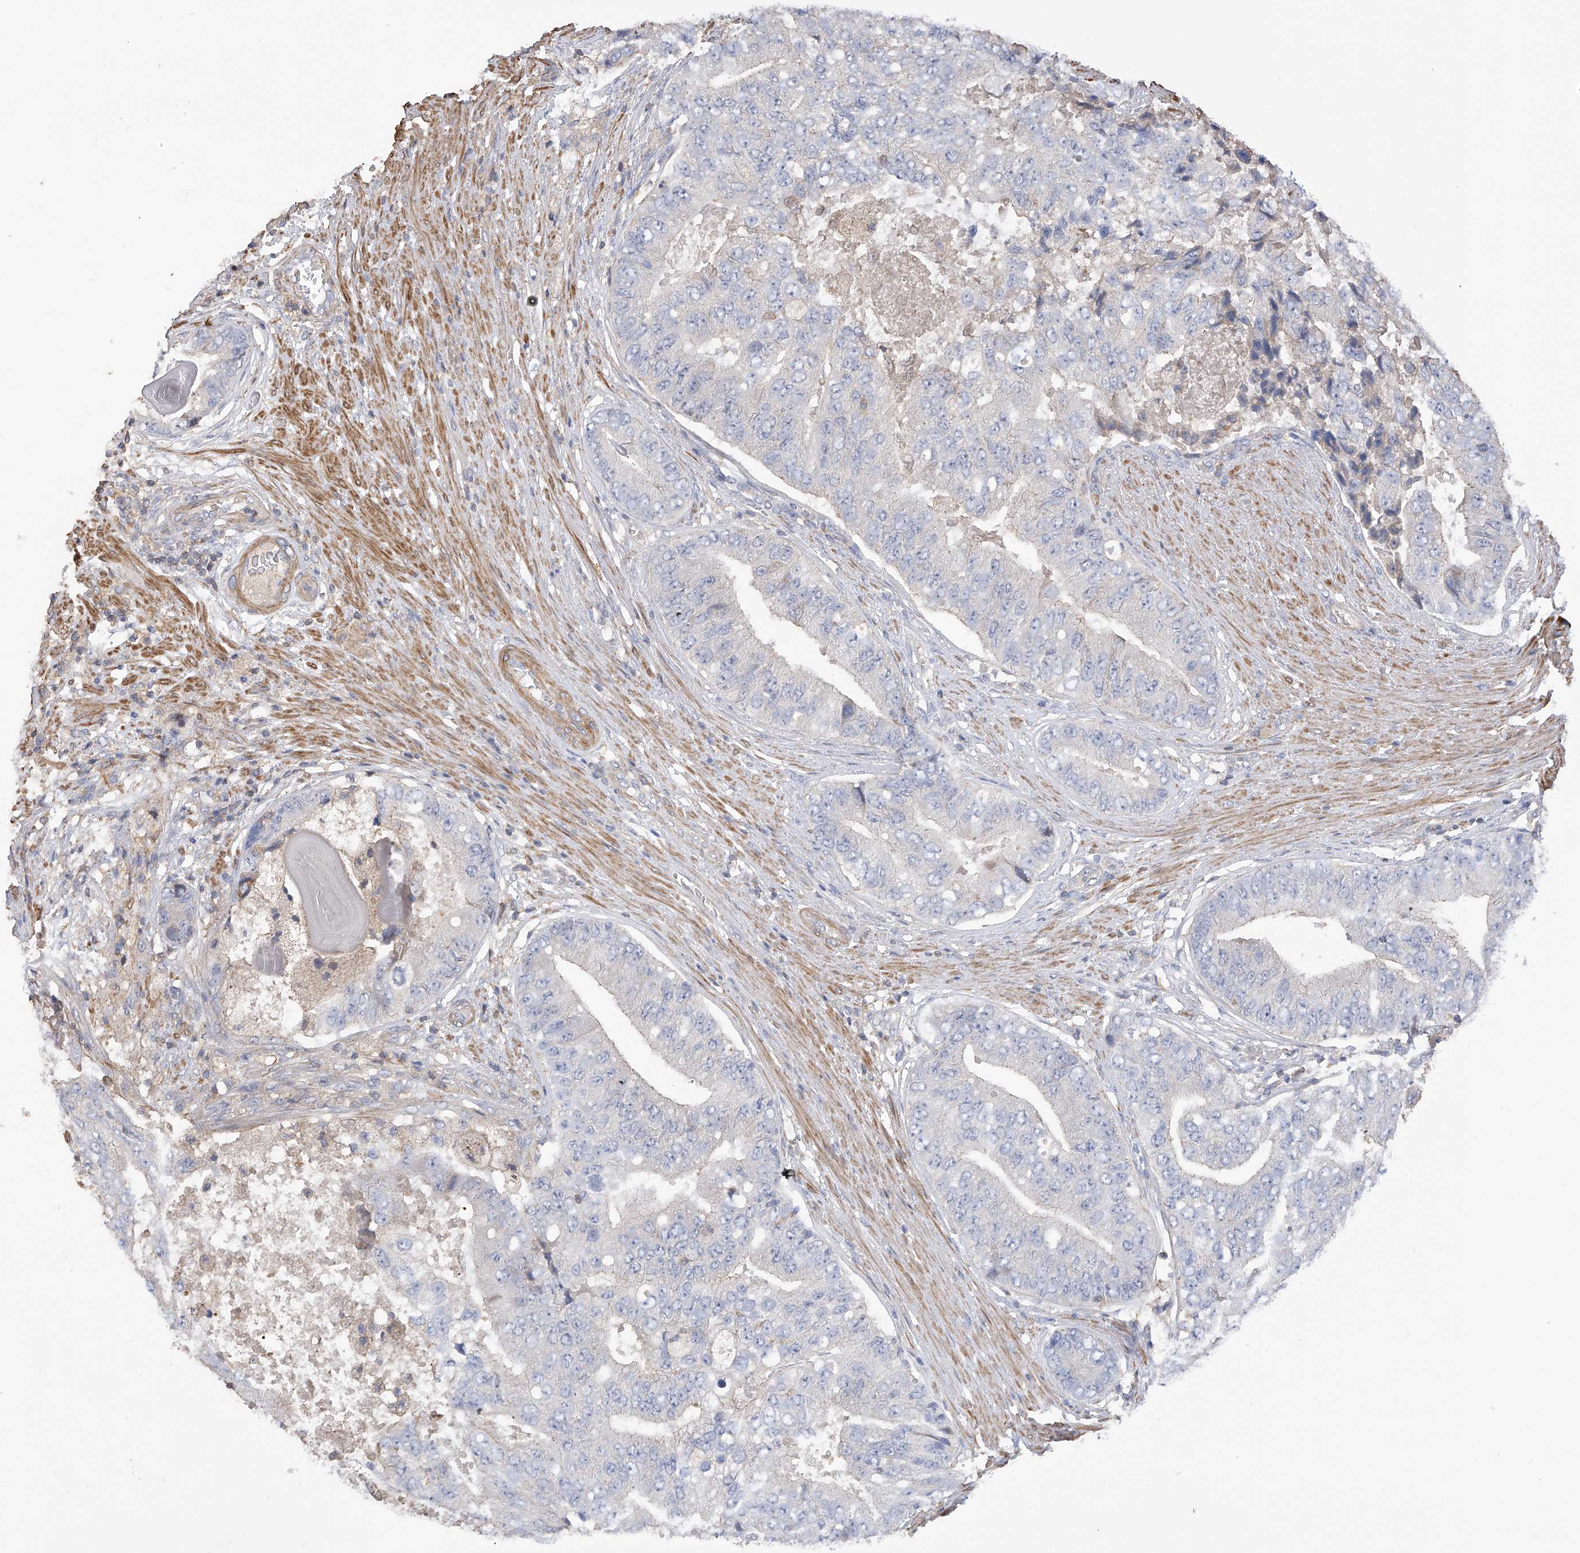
{"staining": {"intensity": "negative", "quantity": "none", "location": "none"}, "tissue": "prostate cancer", "cell_type": "Tumor cells", "image_type": "cancer", "snomed": [{"axis": "morphology", "description": "Adenocarcinoma, High grade"}, {"axis": "topography", "description": "Prostate"}], "caption": "Immunohistochemistry photomicrograph of human prostate high-grade adenocarcinoma stained for a protein (brown), which demonstrates no positivity in tumor cells.", "gene": "SLFN14", "patient": {"sex": "male", "age": 70}}